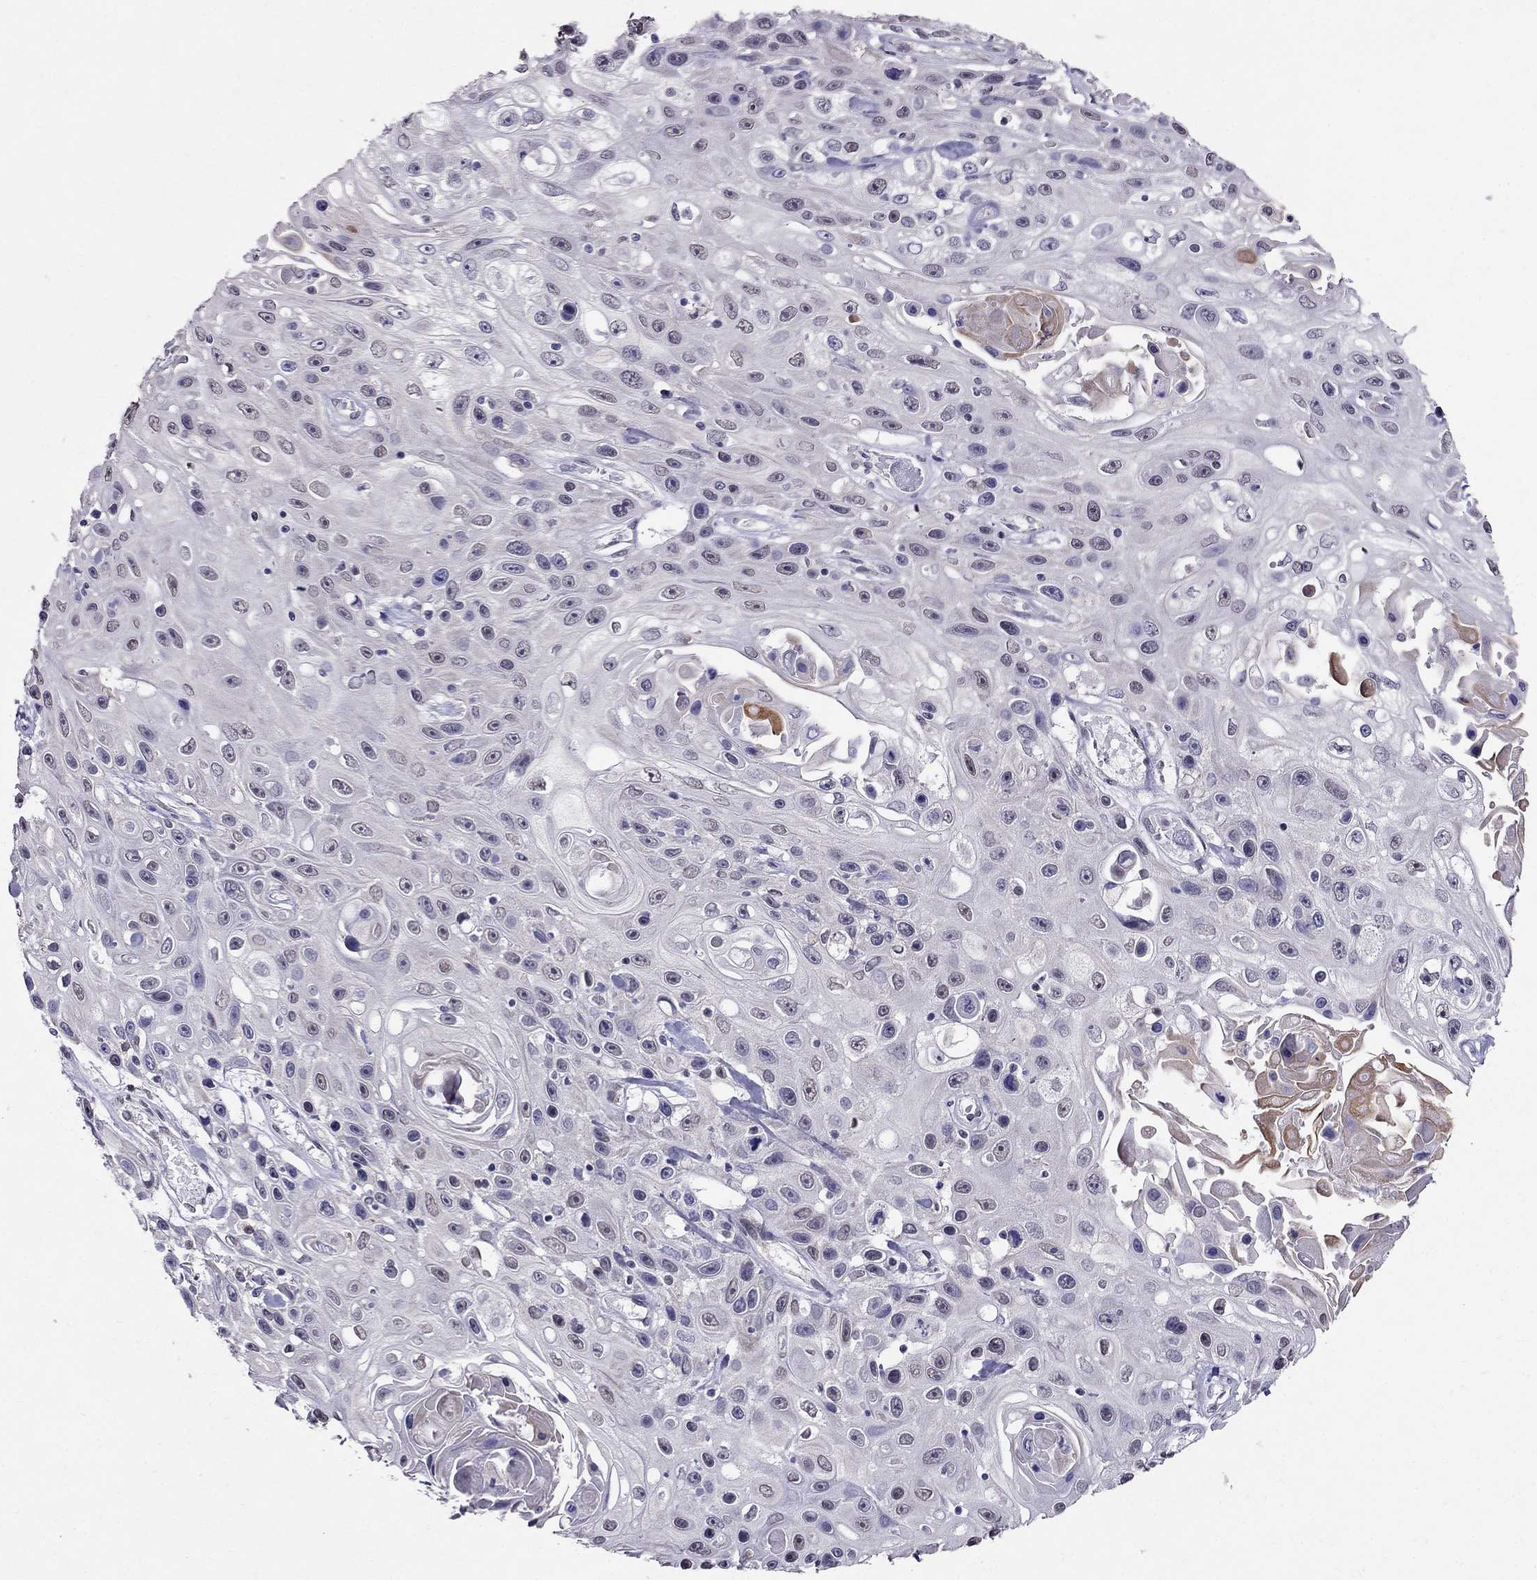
{"staining": {"intensity": "negative", "quantity": "none", "location": "none"}, "tissue": "skin cancer", "cell_type": "Tumor cells", "image_type": "cancer", "snomed": [{"axis": "morphology", "description": "Squamous cell carcinoma, NOS"}, {"axis": "topography", "description": "Skin"}], "caption": "Tumor cells are negative for brown protein staining in skin cancer.", "gene": "MYO3B", "patient": {"sex": "male", "age": 82}}